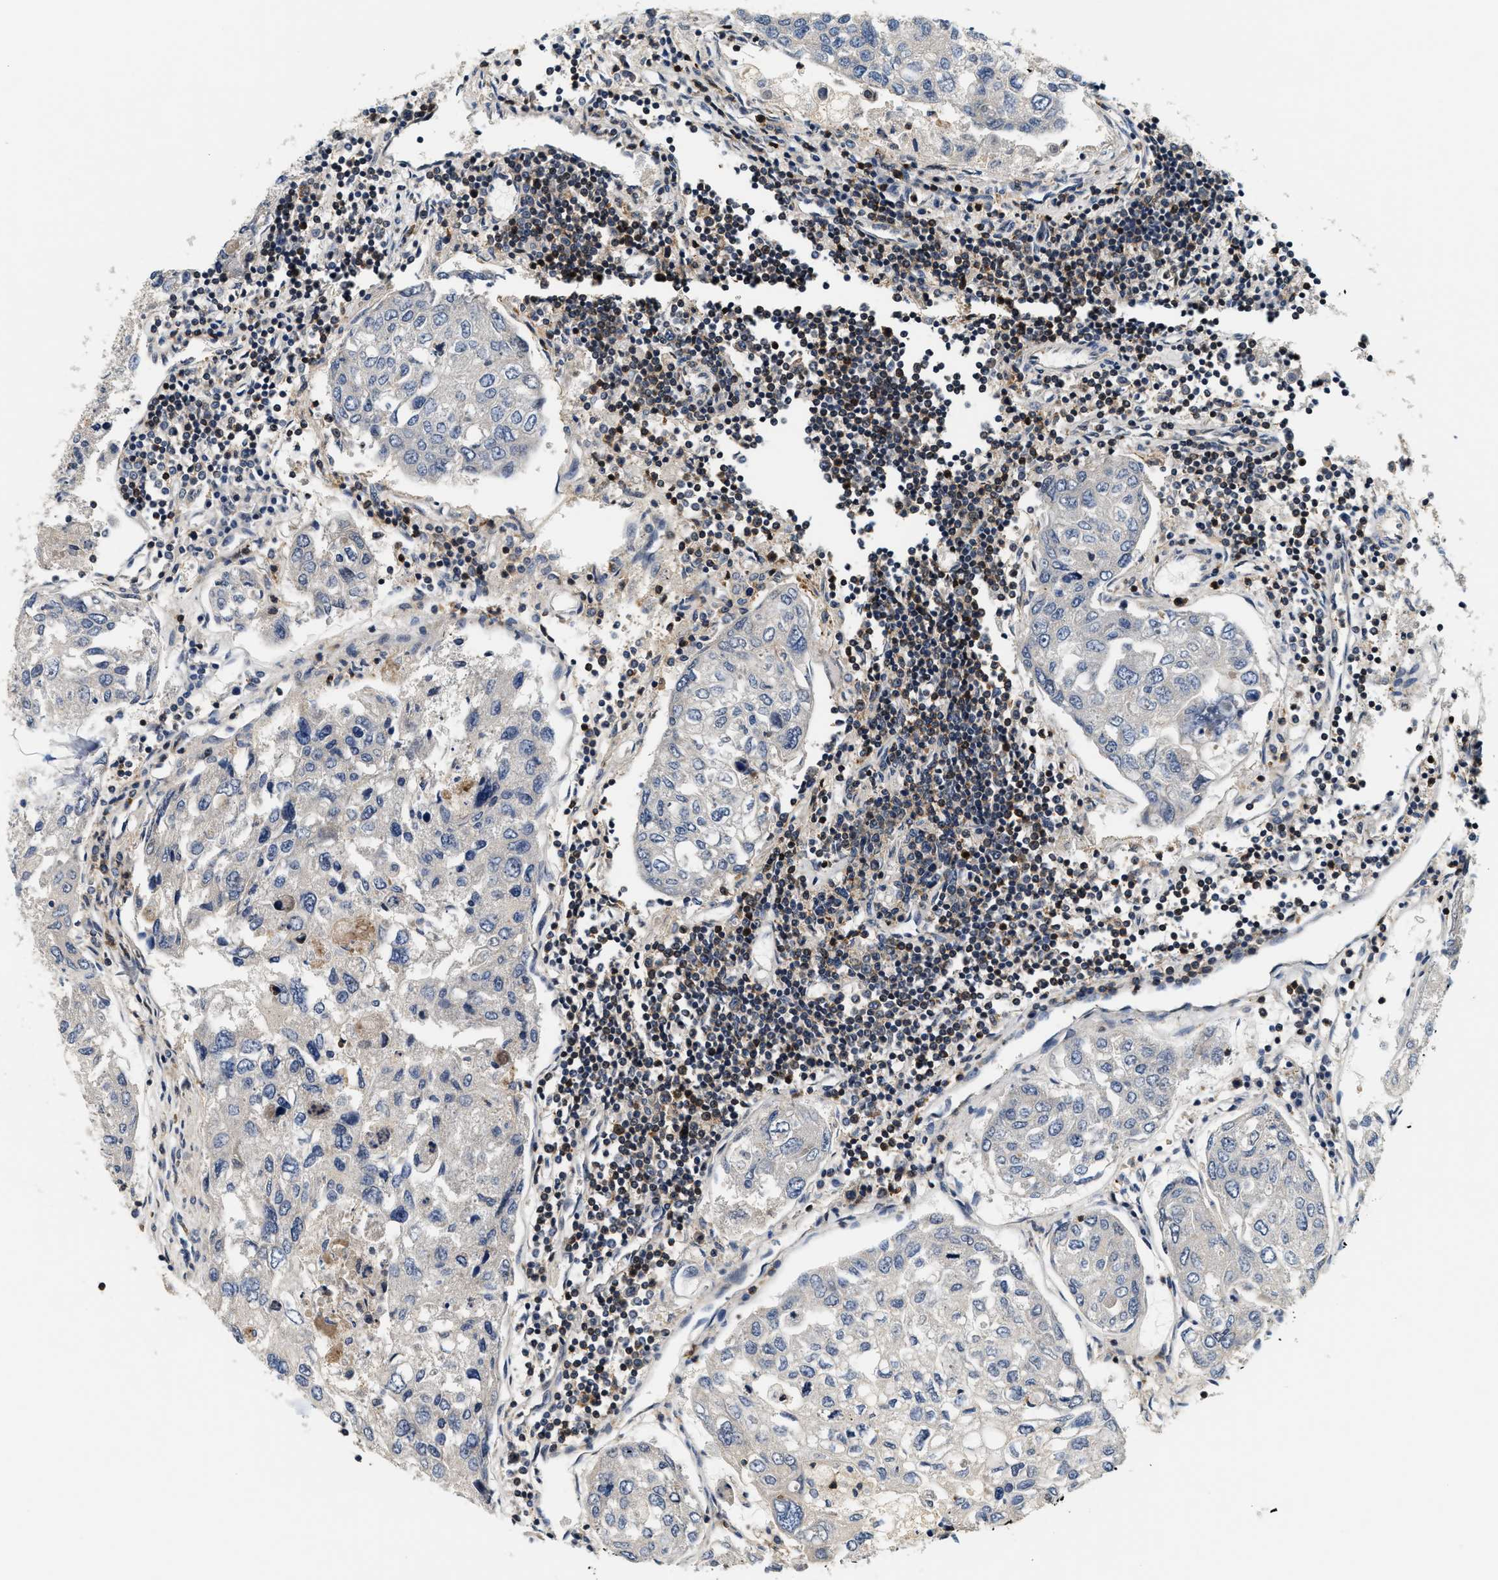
{"staining": {"intensity": "negative", "quantity": "none", "location": "none"}, "tissue": "urothelial cancer", "cell_type": "Tumor cells", "image_type": "cancer", "snomed": [{"axis": "morphology", "description": "Urothelial carcinoma, High grade"}, {"axis": "topography", "description": "Lymph node"}, {"axis": "topography", "description": "Urinary bladder"}], "caption": "A high-resolution image shows immunohistochemistry staining of high-grade urothelial carcinoma, which reveals no significant positivity in tumor cells. The staining was performed using DAB (3,3'-diaminobenzidine) to visualize the protein expression in brown, while the nuclei were stained in blue with hematoxylin (Magnification: 20x).", "gene": "SAMD9", "patient": {"sex": "male", "age": 51}}